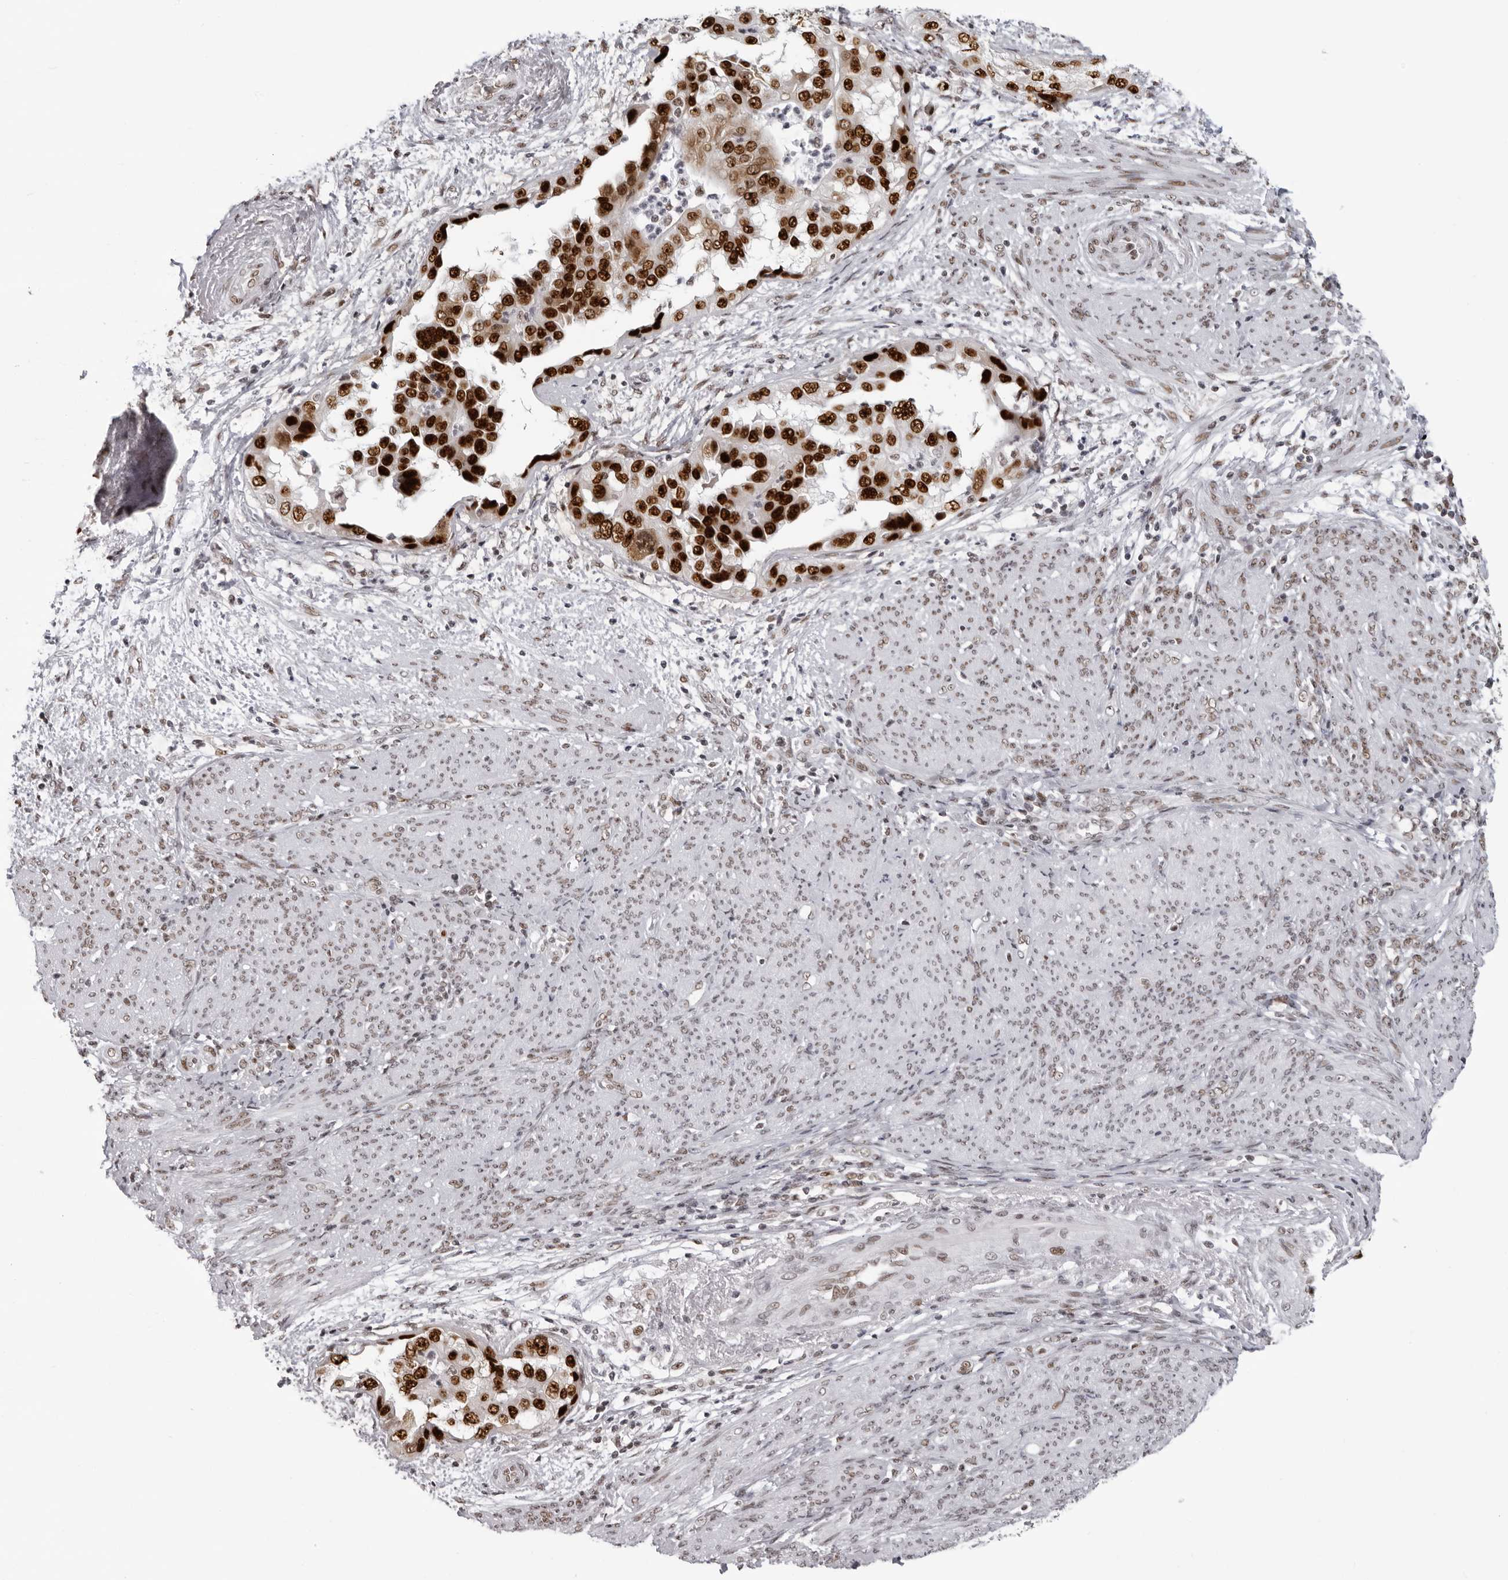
{"staining": {"intensity": "strong", "quantity": ">75%", "location": "nuclear"}, "tissue": "endometrial cancer", "cell_type": "Tumor cells", "image_type": "cancer", "snomed": [{"axis": "morphology", "description": "Adenocarcinoma, NOS"}, {"axis": "topography", "description": "Endometrium"}], "caption": "Human endometrial cancer stained with a protein marker exhibits strong staining in tumor cells.", "gene": "HEXIM2", "patient": {"sex": "female", "age": 85}}